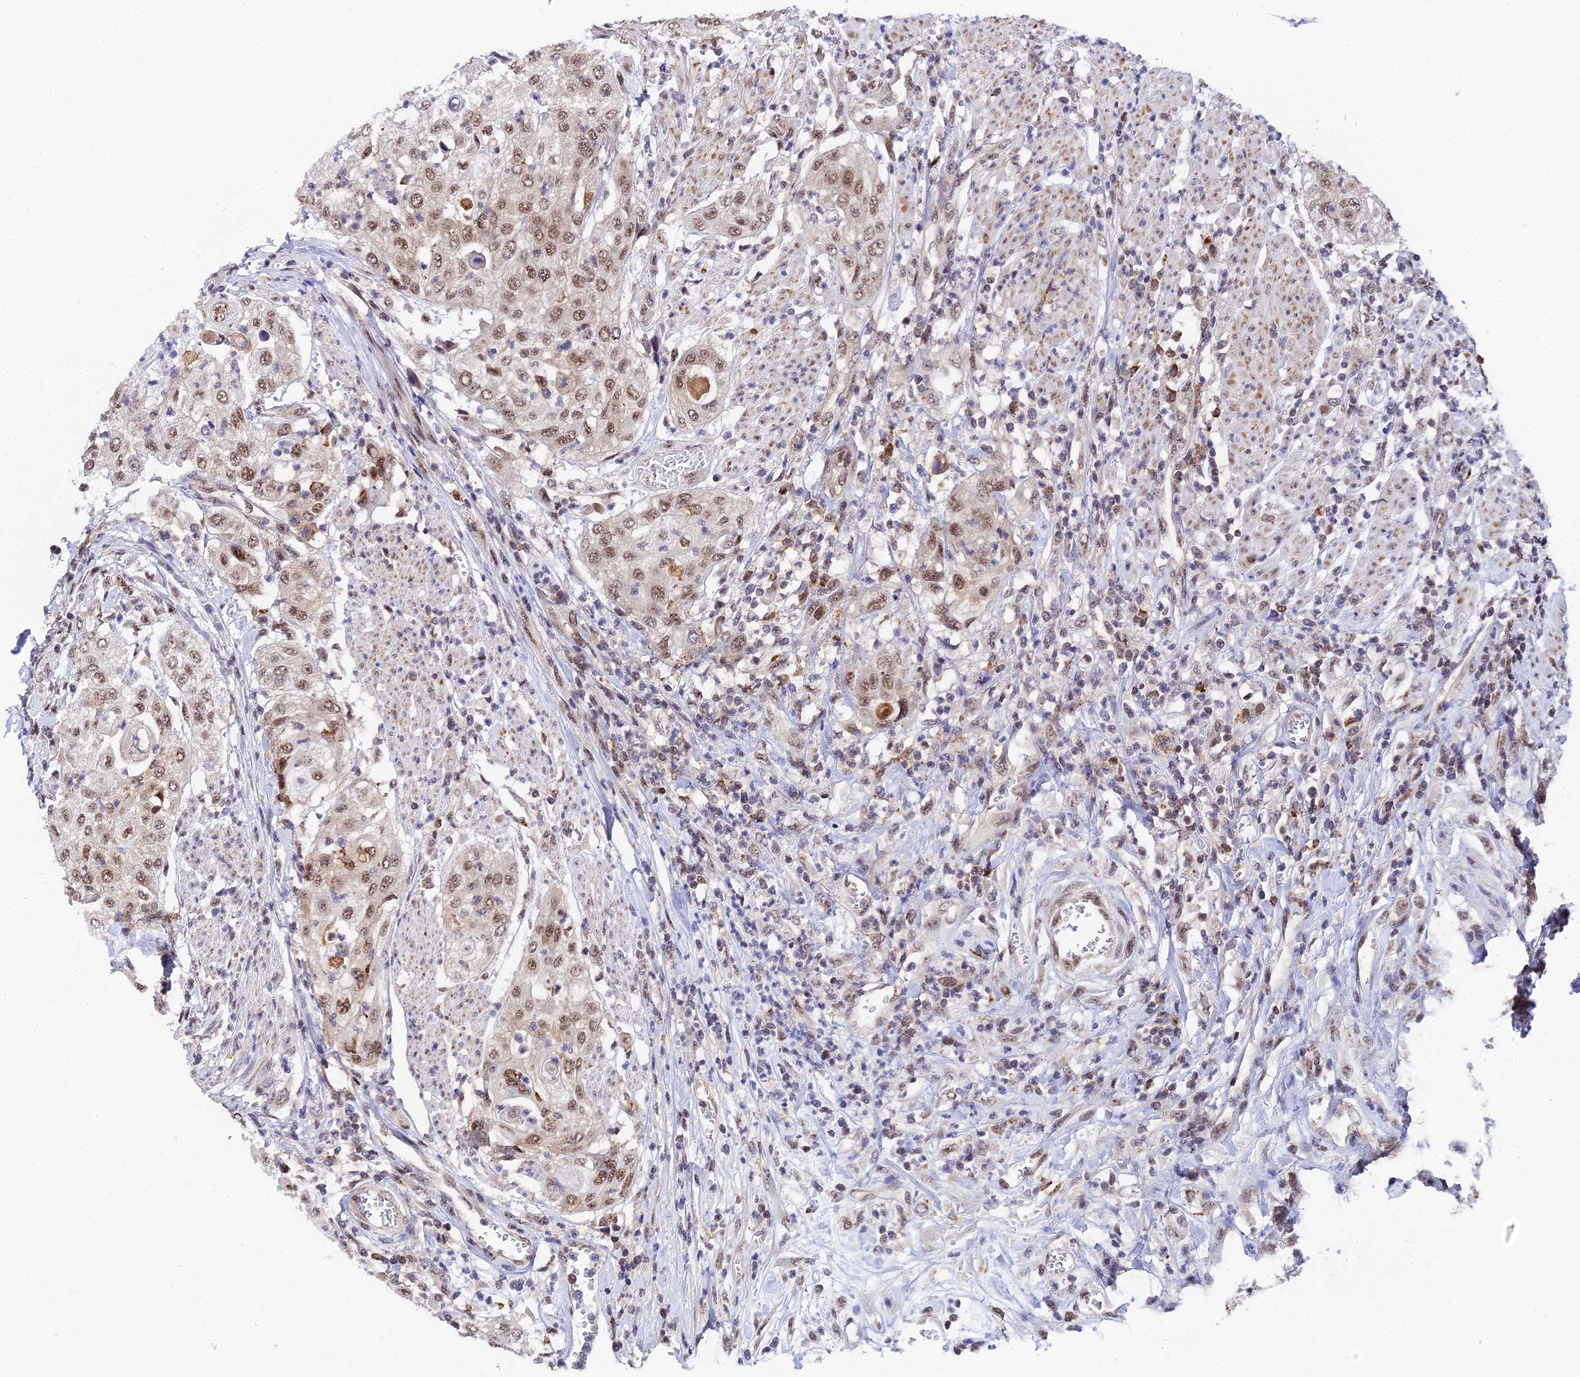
{"staining": {"intensity": "moderate", "quantity": ">75%", "location": "nuclear"}, "tissue": "urothelial cancer", "cell_type": "Tumor cells", "image_type": "cancer", "snomed": [{"axis": "morphology", "description": "Urothelial carcinoma, High grade"}, {"axis": "topography", "description": "Urinary bladder"}], "caption": "The histopathology image displays immunohistochemical staining of urothelial carcinoma (high-grade). There is moderate nuclear positivity is identified in about >75% of tumor cells. The staining was performed using DAB (3,3'-diaminobenzidine), with brown indicating positive protein expression. Nuclei are stained blue with hematoxylin.", "gene": "MAGOHB", "patient": {"sex": "female", "age": 79}}